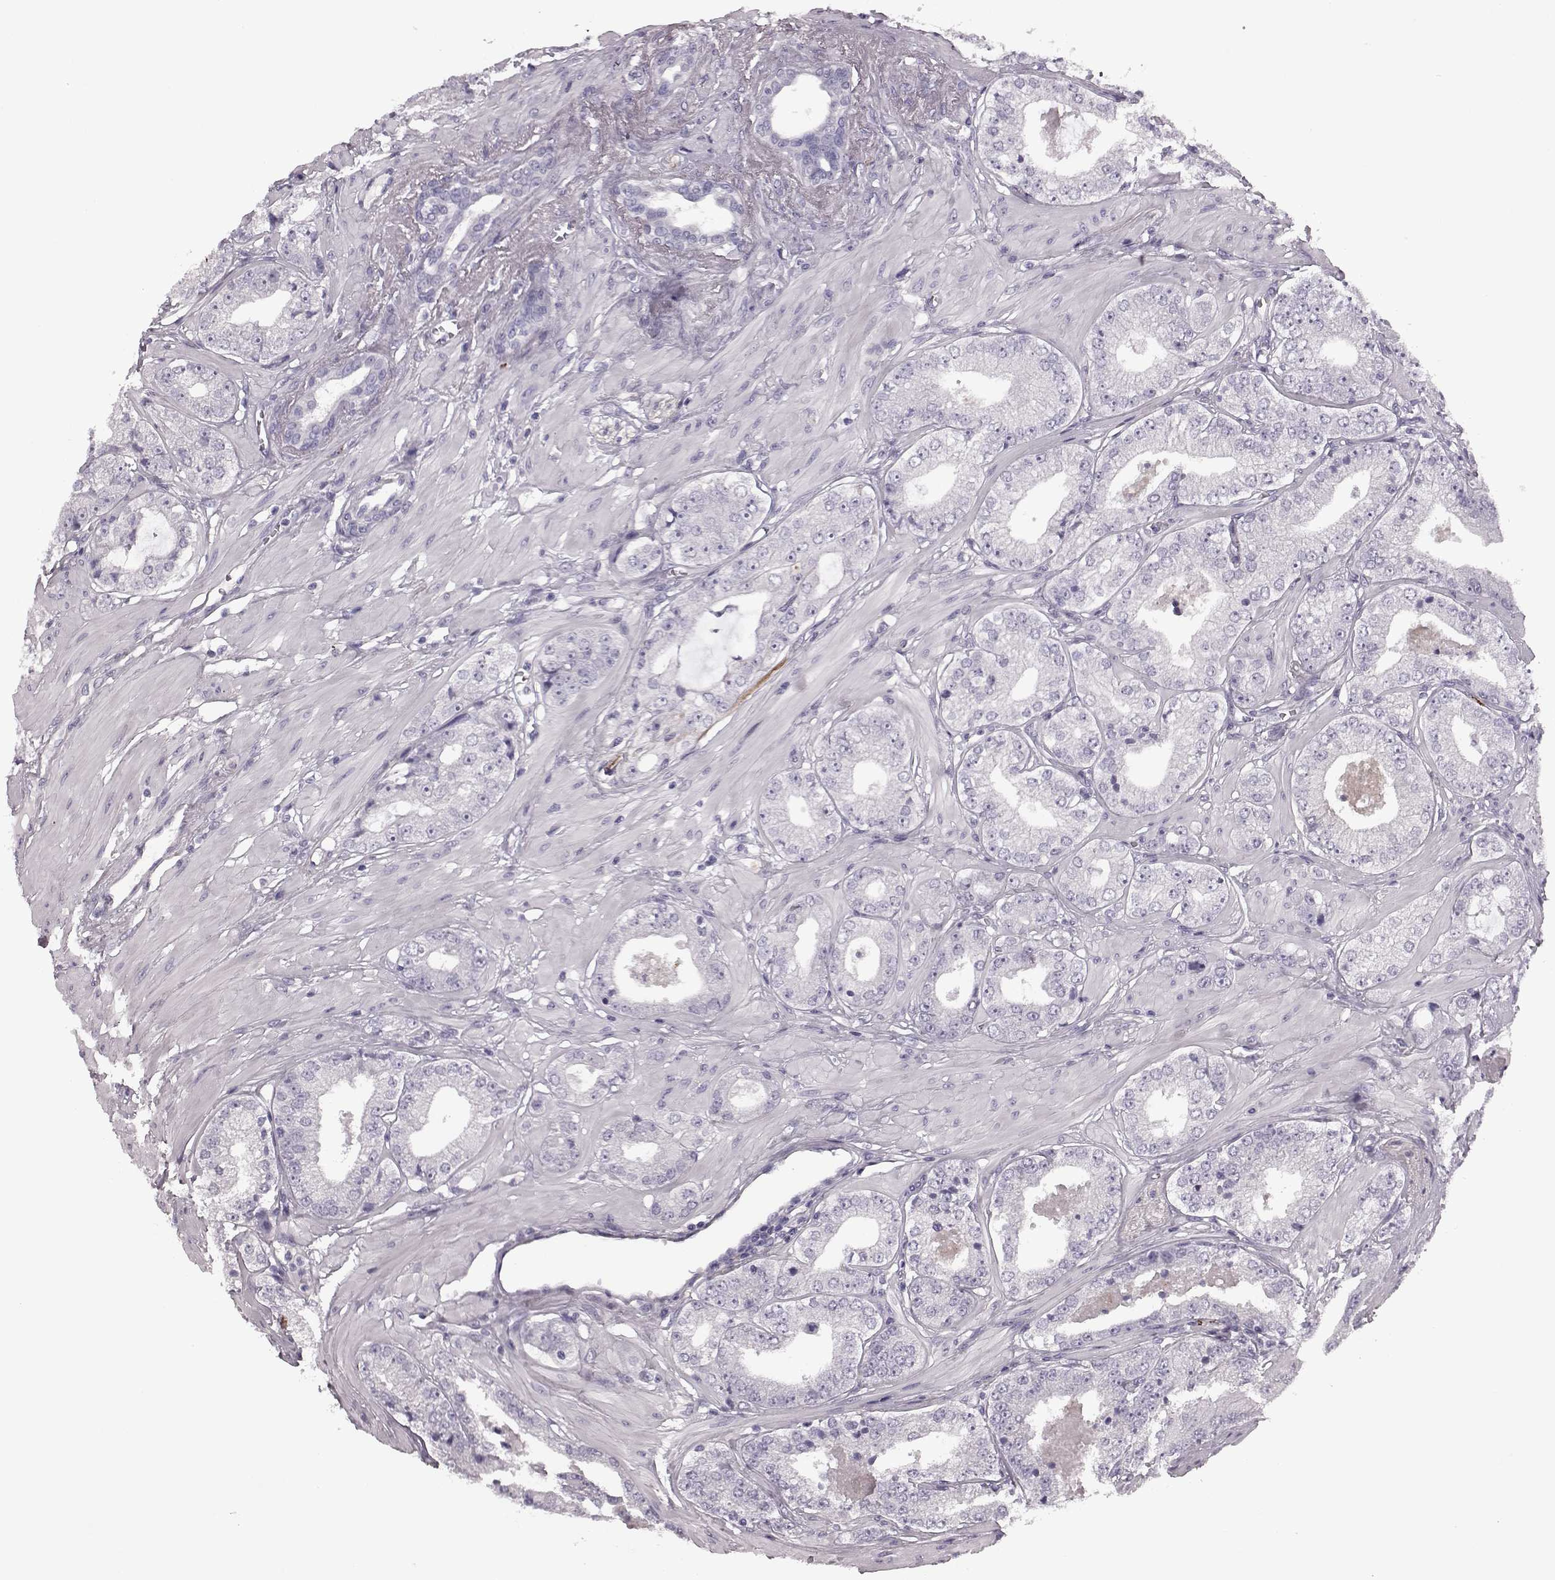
{"staining": {"intensity": "negative", "quantity": "none", "location": "none"}, "tissue": "prostate cancer", "cell_type": "Tumor cells", "image_type": "cancer", "snomed": [{"axis": "morphology", "description": "Adenocarcinoma, Low grade"}, {"axis": "topography", "description": "Prostate"}], "caption": "Protein analysis of prostate cancer (low-grade adenocarcinoma) displays no significant expression in tumor cells.", "gene": "SNTG1", "patient": {"sex": "male", "age": 60}}